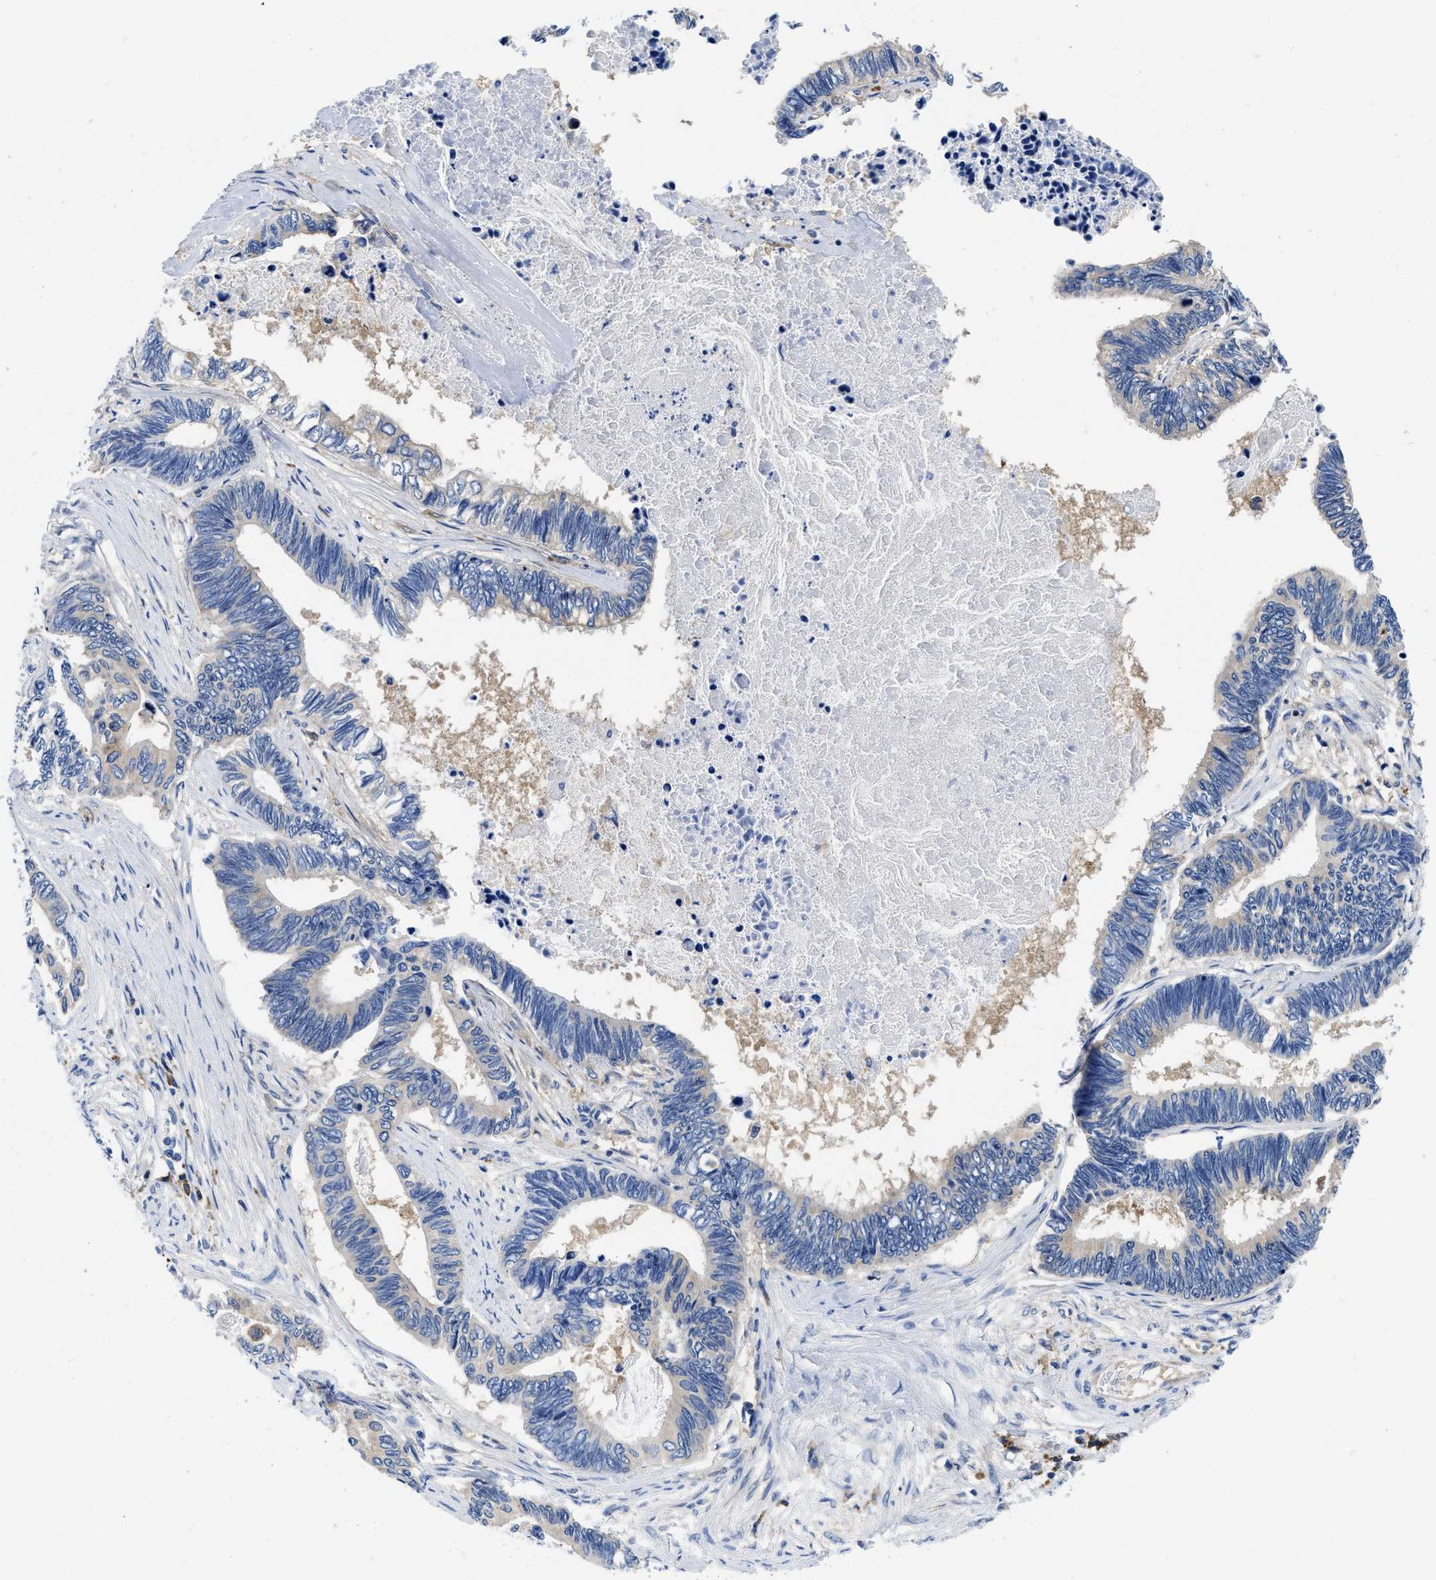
{"staining": {"intensity": "weak", "quantity": "<25%", "location": "cytoplasmic/membranous"}, "tissue": "pancreatic cancer", "cell_type": "Tumor cells", "image_type": "cancer", "snomed": [{"axis": "morphology", "description": "Adenocarcinoma, NOS"}, {"axis": "topography", "description": "Pancreas"}], "caption": "A histopathology image of pancreatic cancer stained for a protein reveals no brown staining in tumor cells.", "gene": "YARS1", "patient": {"sex": "female", "age": 70}}